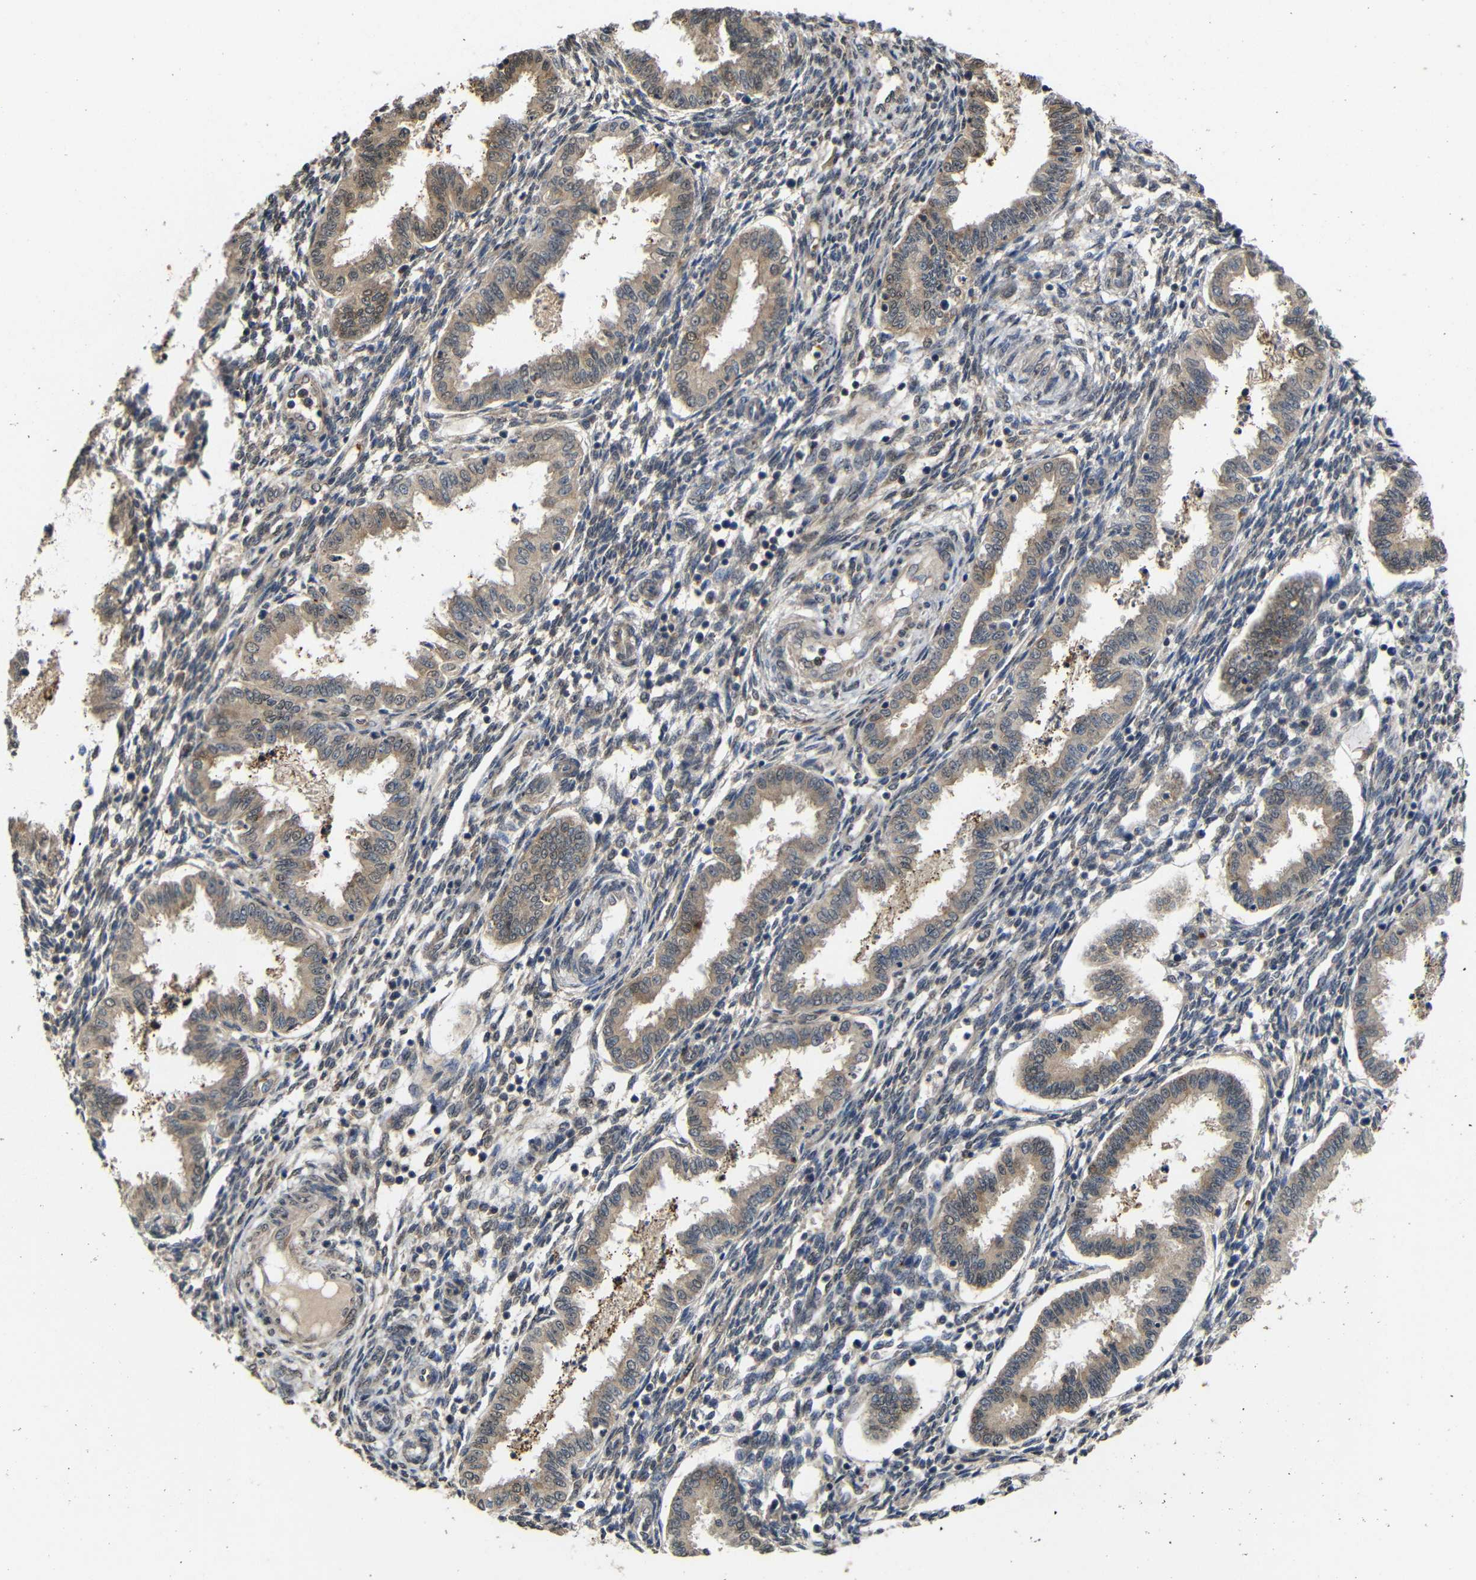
{"staining": {"intensity": "weak", "quantity": "25%-75%", "location": "cytoplasmic/membranous"}, "tissue": "endometrium", "cell_type": "Cells in endometrial stroma", "image_type": "normal", "snomed": [{"axis": "morphology", "description": "Normal tissue, NOS"}, {"axis": "topography", "description": "Endometrium"}], "caption": "A brown stain shows weak cytoplasmic/membranous positivity of a protein in cells in endometrial stroma of unremarkable endometrium. The staining was performed using DAB (3,3'-diaminobenzidine) to visualize the protein expression in brown, while the nuclei were stained in blue with hematoxylin (Magnification: 20x).", "gene": "ATG12", "patient": {"sex": "female", "age": 33}}